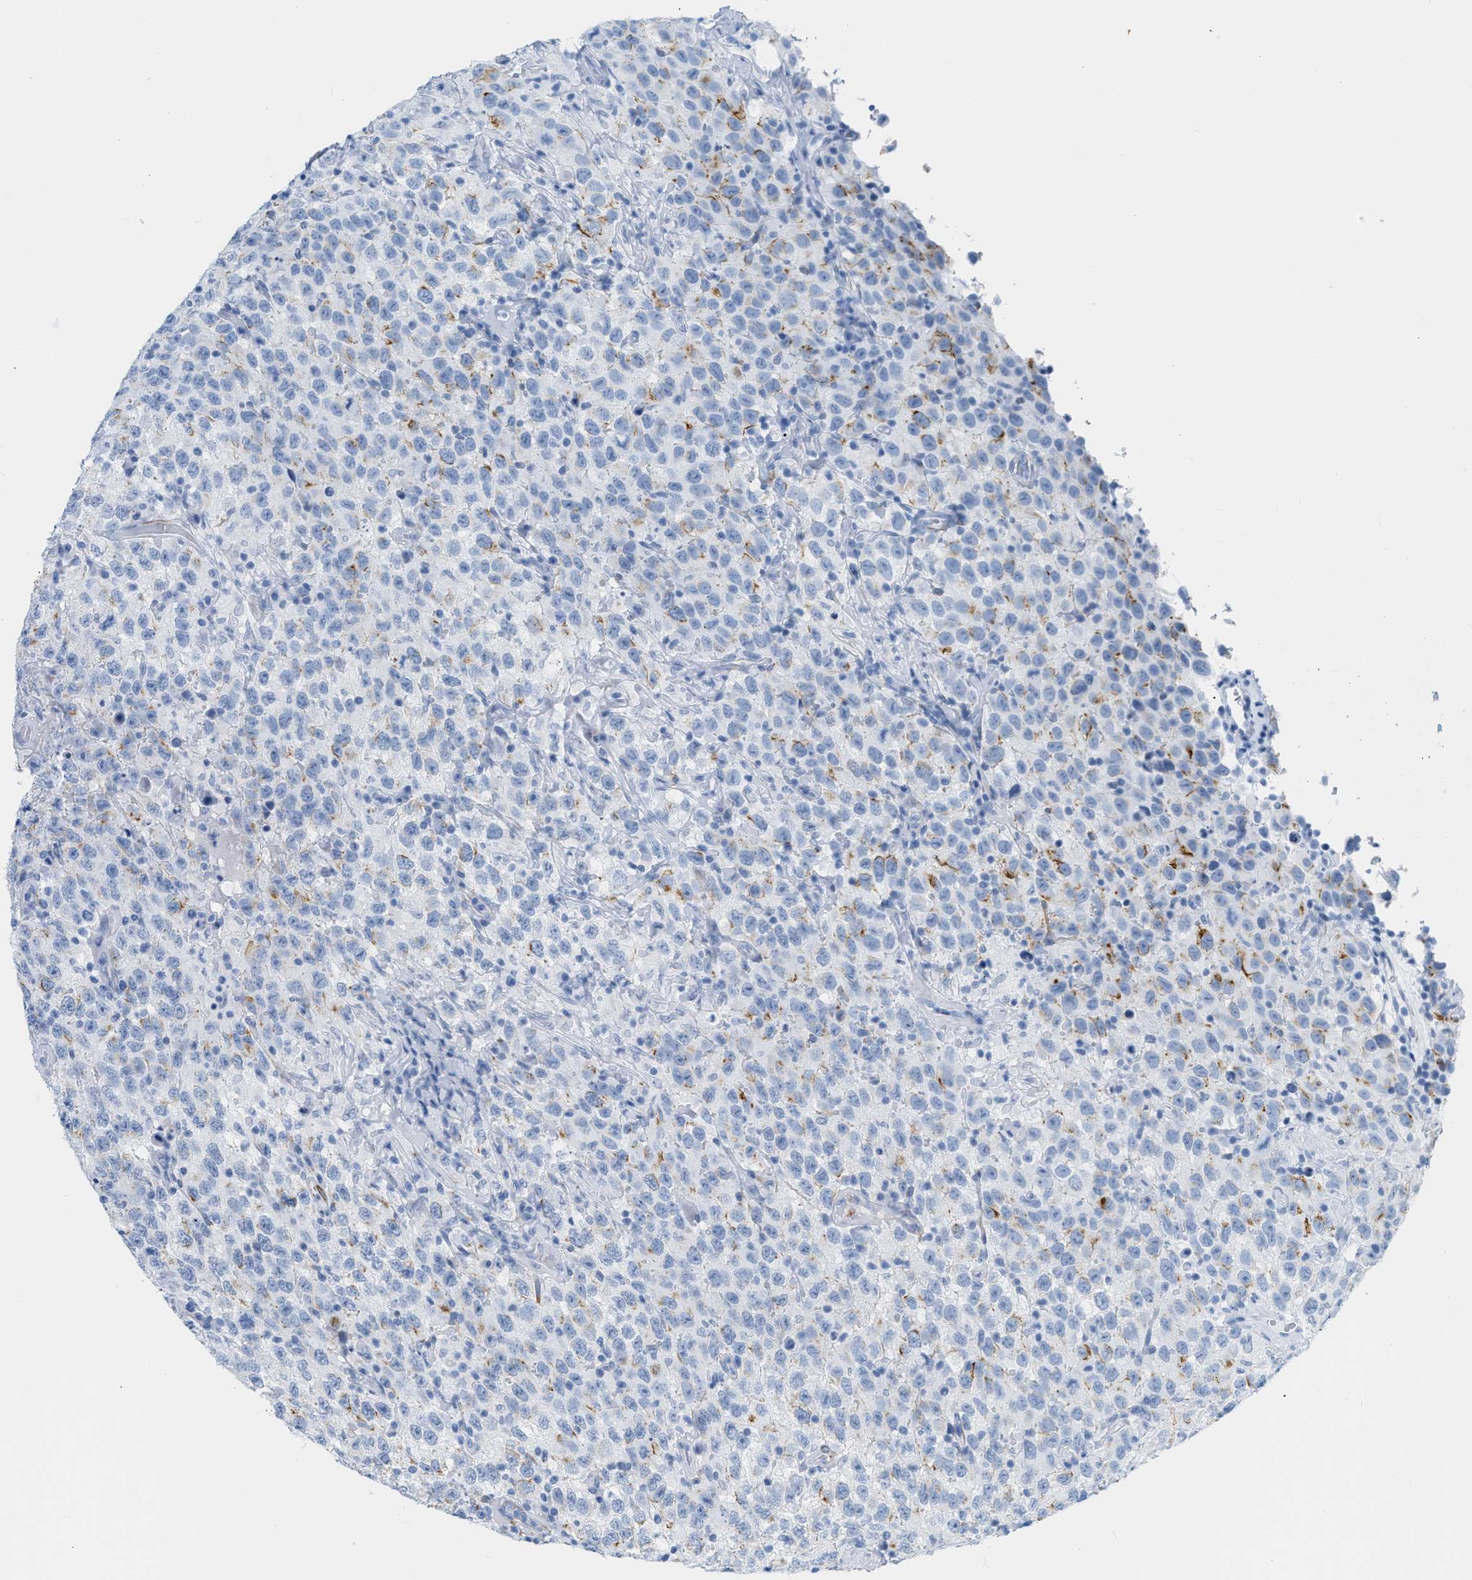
{"staining": {"intensity": "negative", "quantity": "none", "location": "none"}, "tissue": "testis cancer", "cell_type": "Tumor cells", "image_type": "cancer", "snomed": [{"axis": "morphology", "description": "Seminoma, NOS"}, {"axis": "topography", "description": "Testis"}], "caption": "This is an IHC histopathology image of human seminoma (testis). There is no staining in tumor cells.", "gene": "DES", "patient": {"sex": "male", "age": 41}}